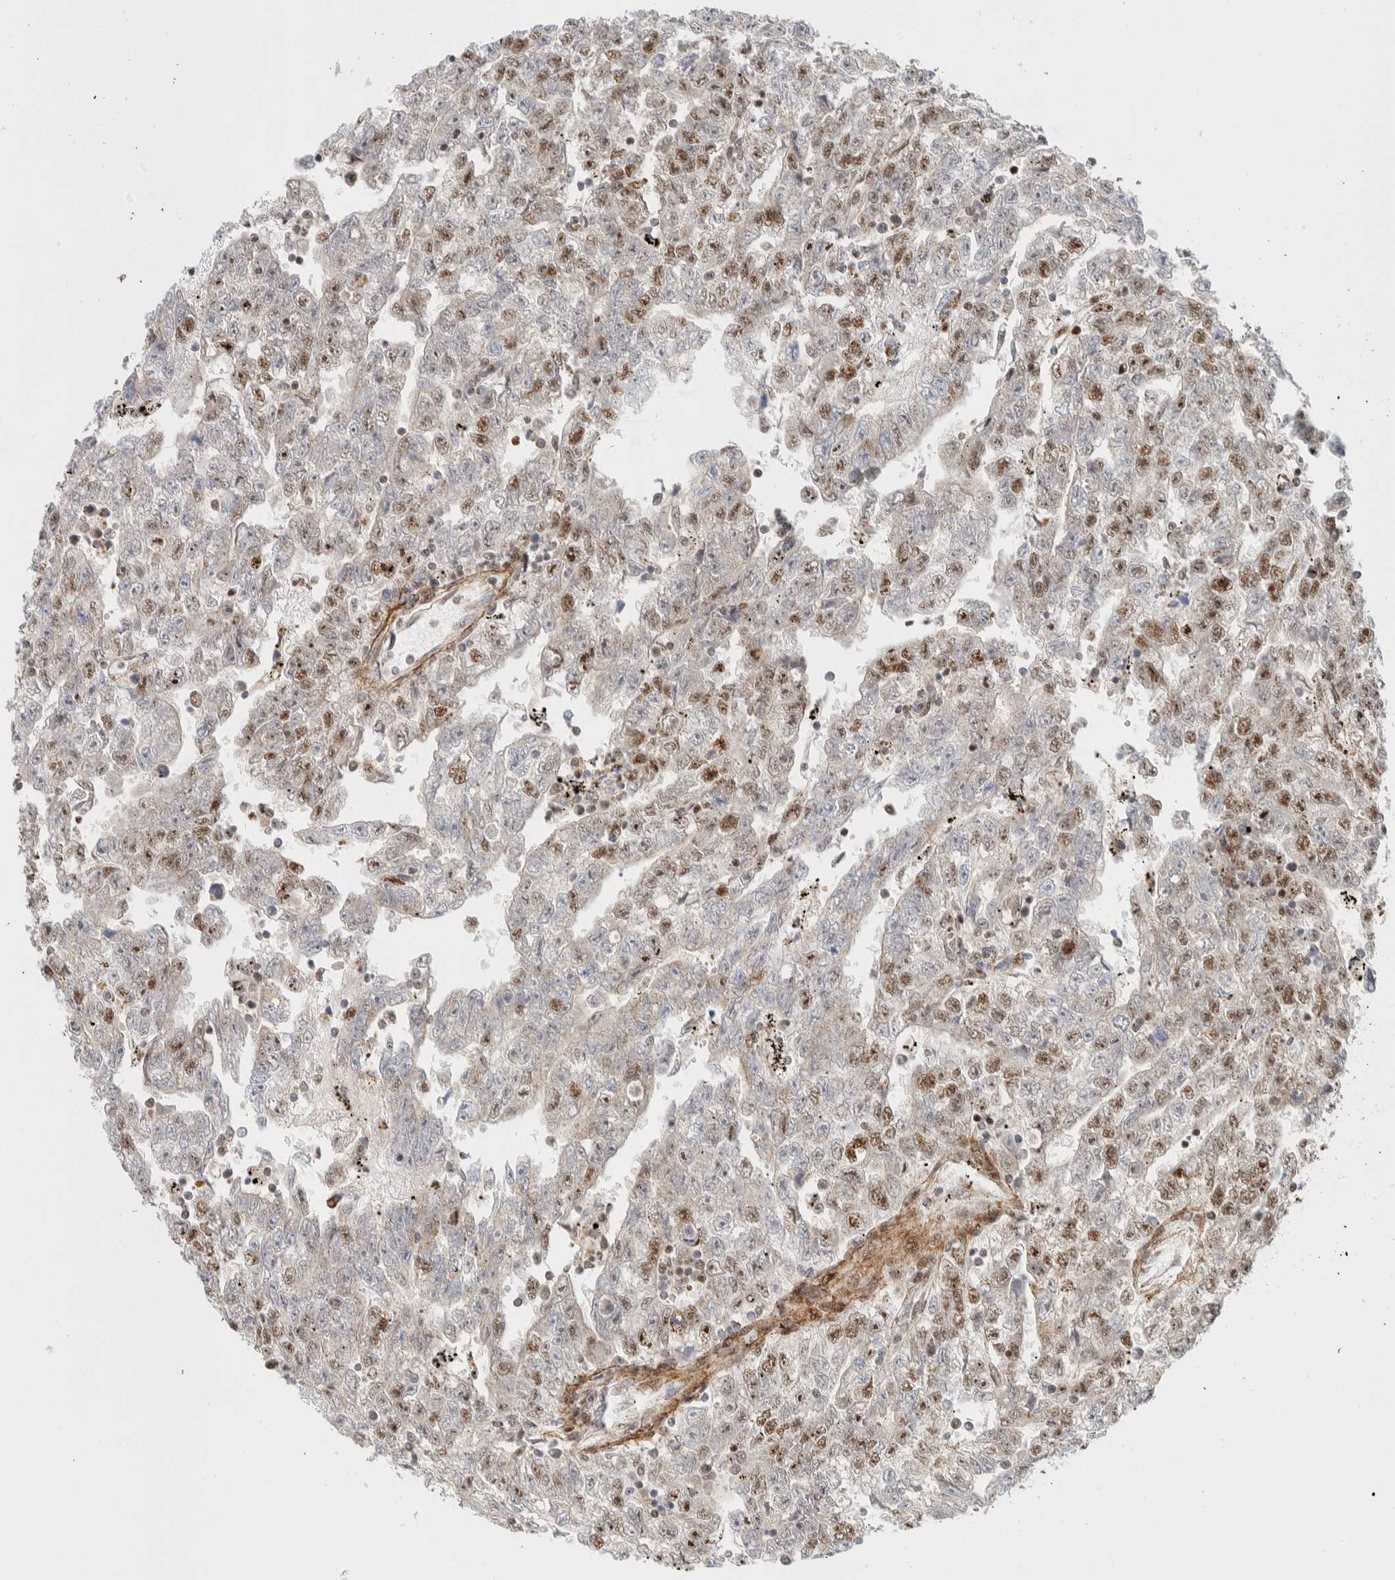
{"staining": {"intensity": "moderate", "quantity": "25%-75%", "location": "nuclear"}, "tissue": "testis cancer", "cell_type": "Tumor cells", "image_type": "cancer", "snomed": [{"axis": "morphology", "description": "Carcinoma, Embryonal, NOS"}, {"axis": "topography", "description": "Testis"}], "caption": "IHC of human testis cancer (embryonal carcinoma) shows medium levels of moderate nuclear expression in about 25%-75% of tumor cells.", "gene": "TSPAN32", "patient": {"sex": "male", "age": 25}}